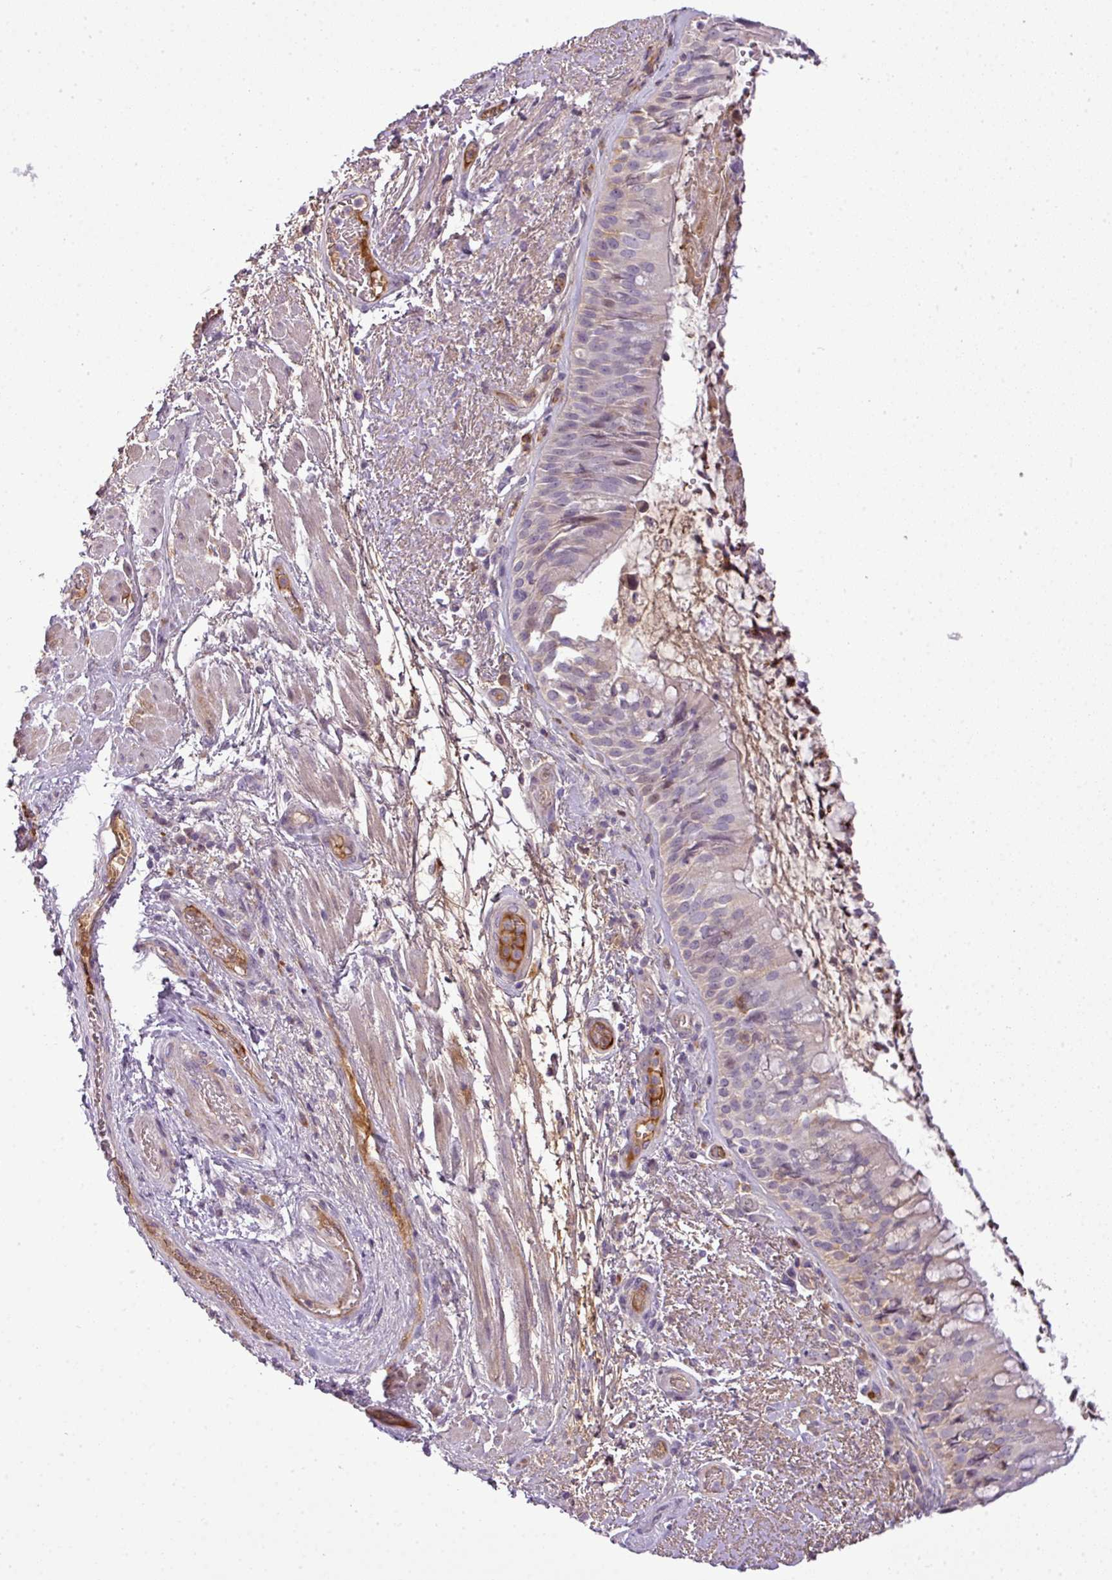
{"staining": {"intensity": "weak", "quantity": "<25%", "location": "cytoplasmic/membranous,nuclear"}, "tissue": "bronchus", "cell_type": "Respiratory epithelial cells", "image_type": "normal", "snomed": [{"axis": "morphology", "description": "Normal tissue, NOS"}, {"axis": "topography", "description": "Cartilage tissue"}, {"axis": "topography", "description": "Bronchus"}], "caption": "High power microscopy photomicrograph of an IHC photomicrograph of benign bronchus, revealing no significant expression in respiratory epithelial cells.", "gene": "C4A", "patient": {"sex": "male", "age": 63}}